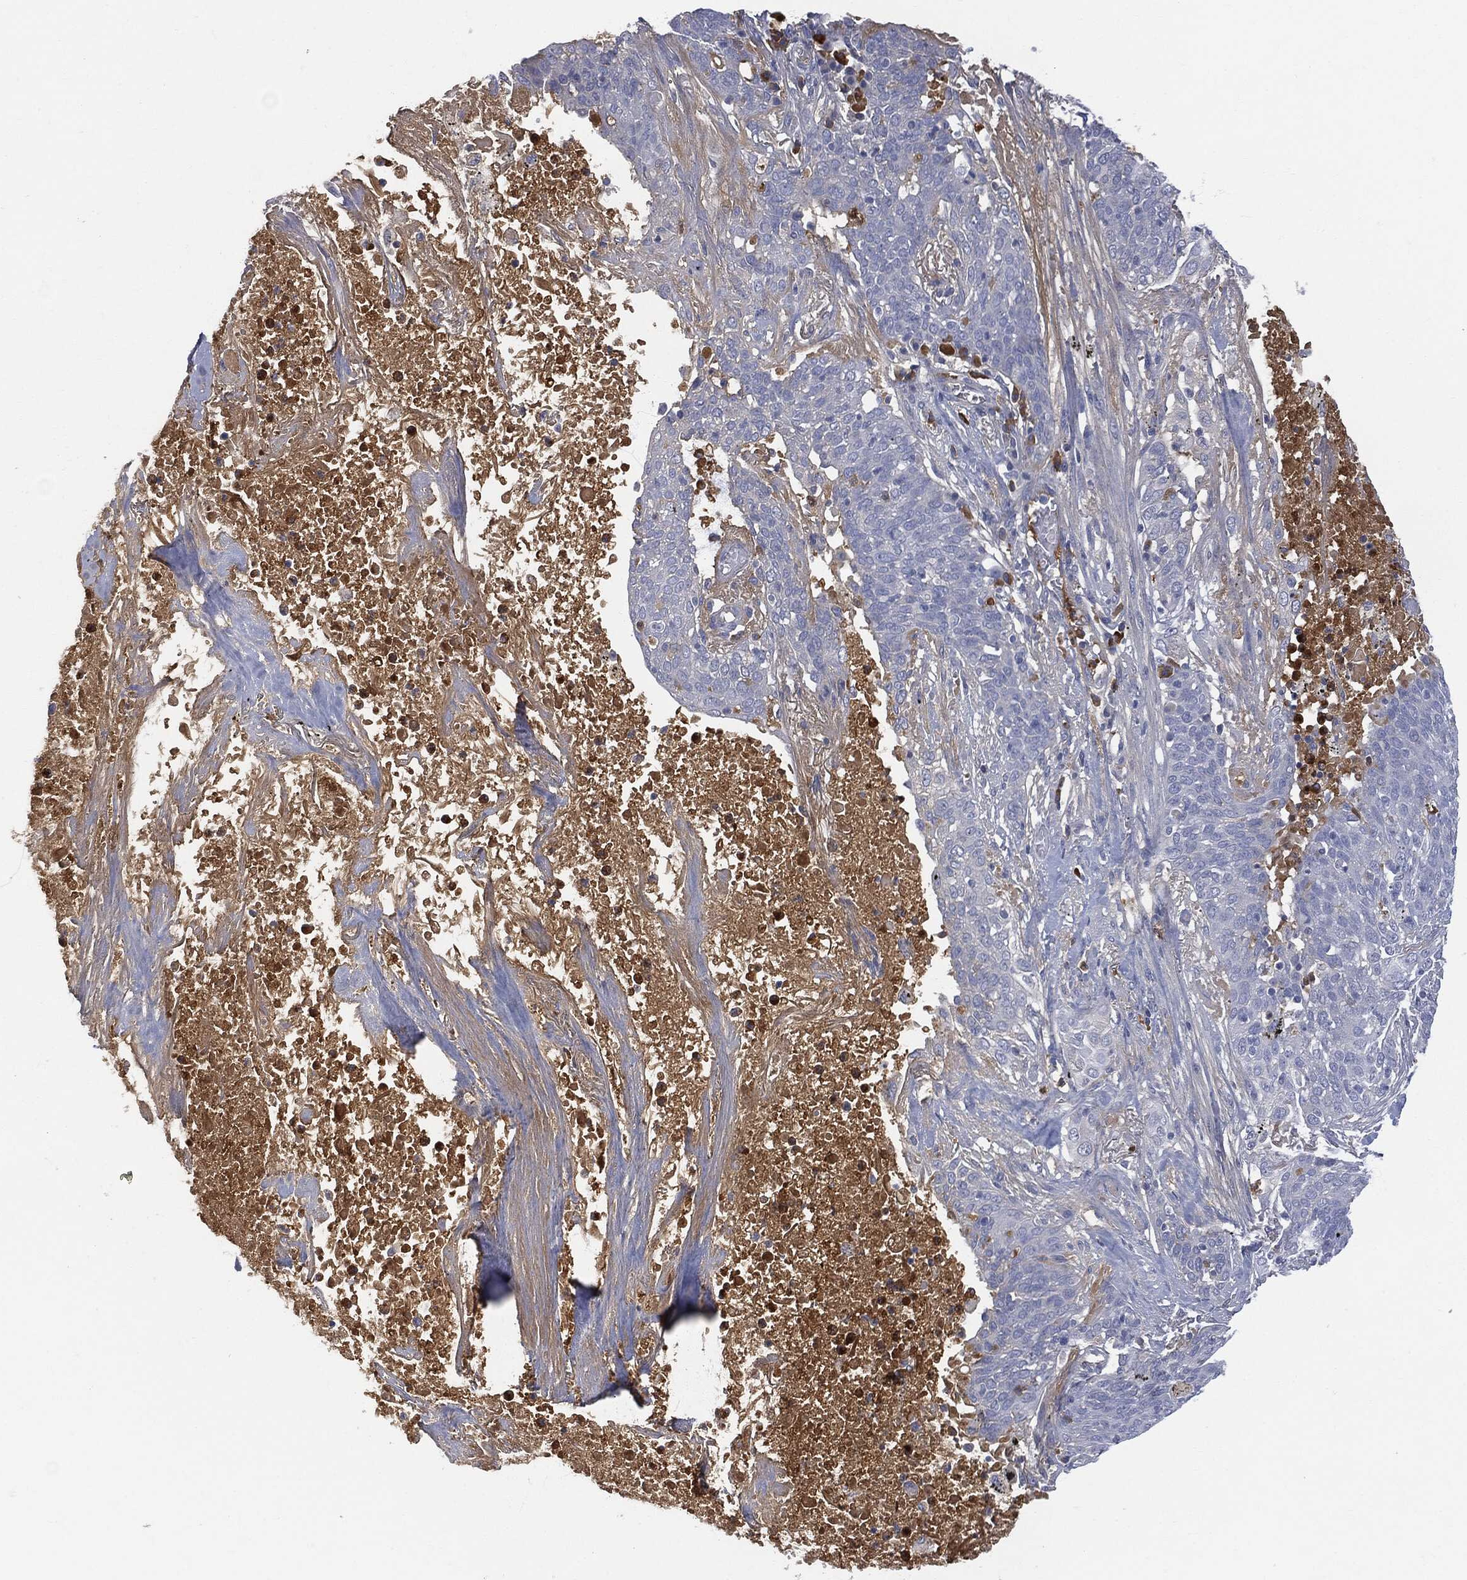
{"staining": {"intensity": "negative", "quantity": "none", "location": "none"}, "tissue": "lung cancer", "cell_type": "Tumor cells", "image_type": "cancer", "snomed": [{"axis": "morphology", "description": "Squamous cell carcinoma, NOS"}, {"axis": "topography", "description": "Lung"}], "caption": "Tumor cells show no significant protein expression in lung cancer. The staining was performed using DAB (3,3'-diaminobenzidine) to visualize the protein expression in brown, while the nuclei were stained in blue with hematoxylin (Magnification: 20x).", "gene": "BTK", "patient": {"sex": "male", "age": 82}}